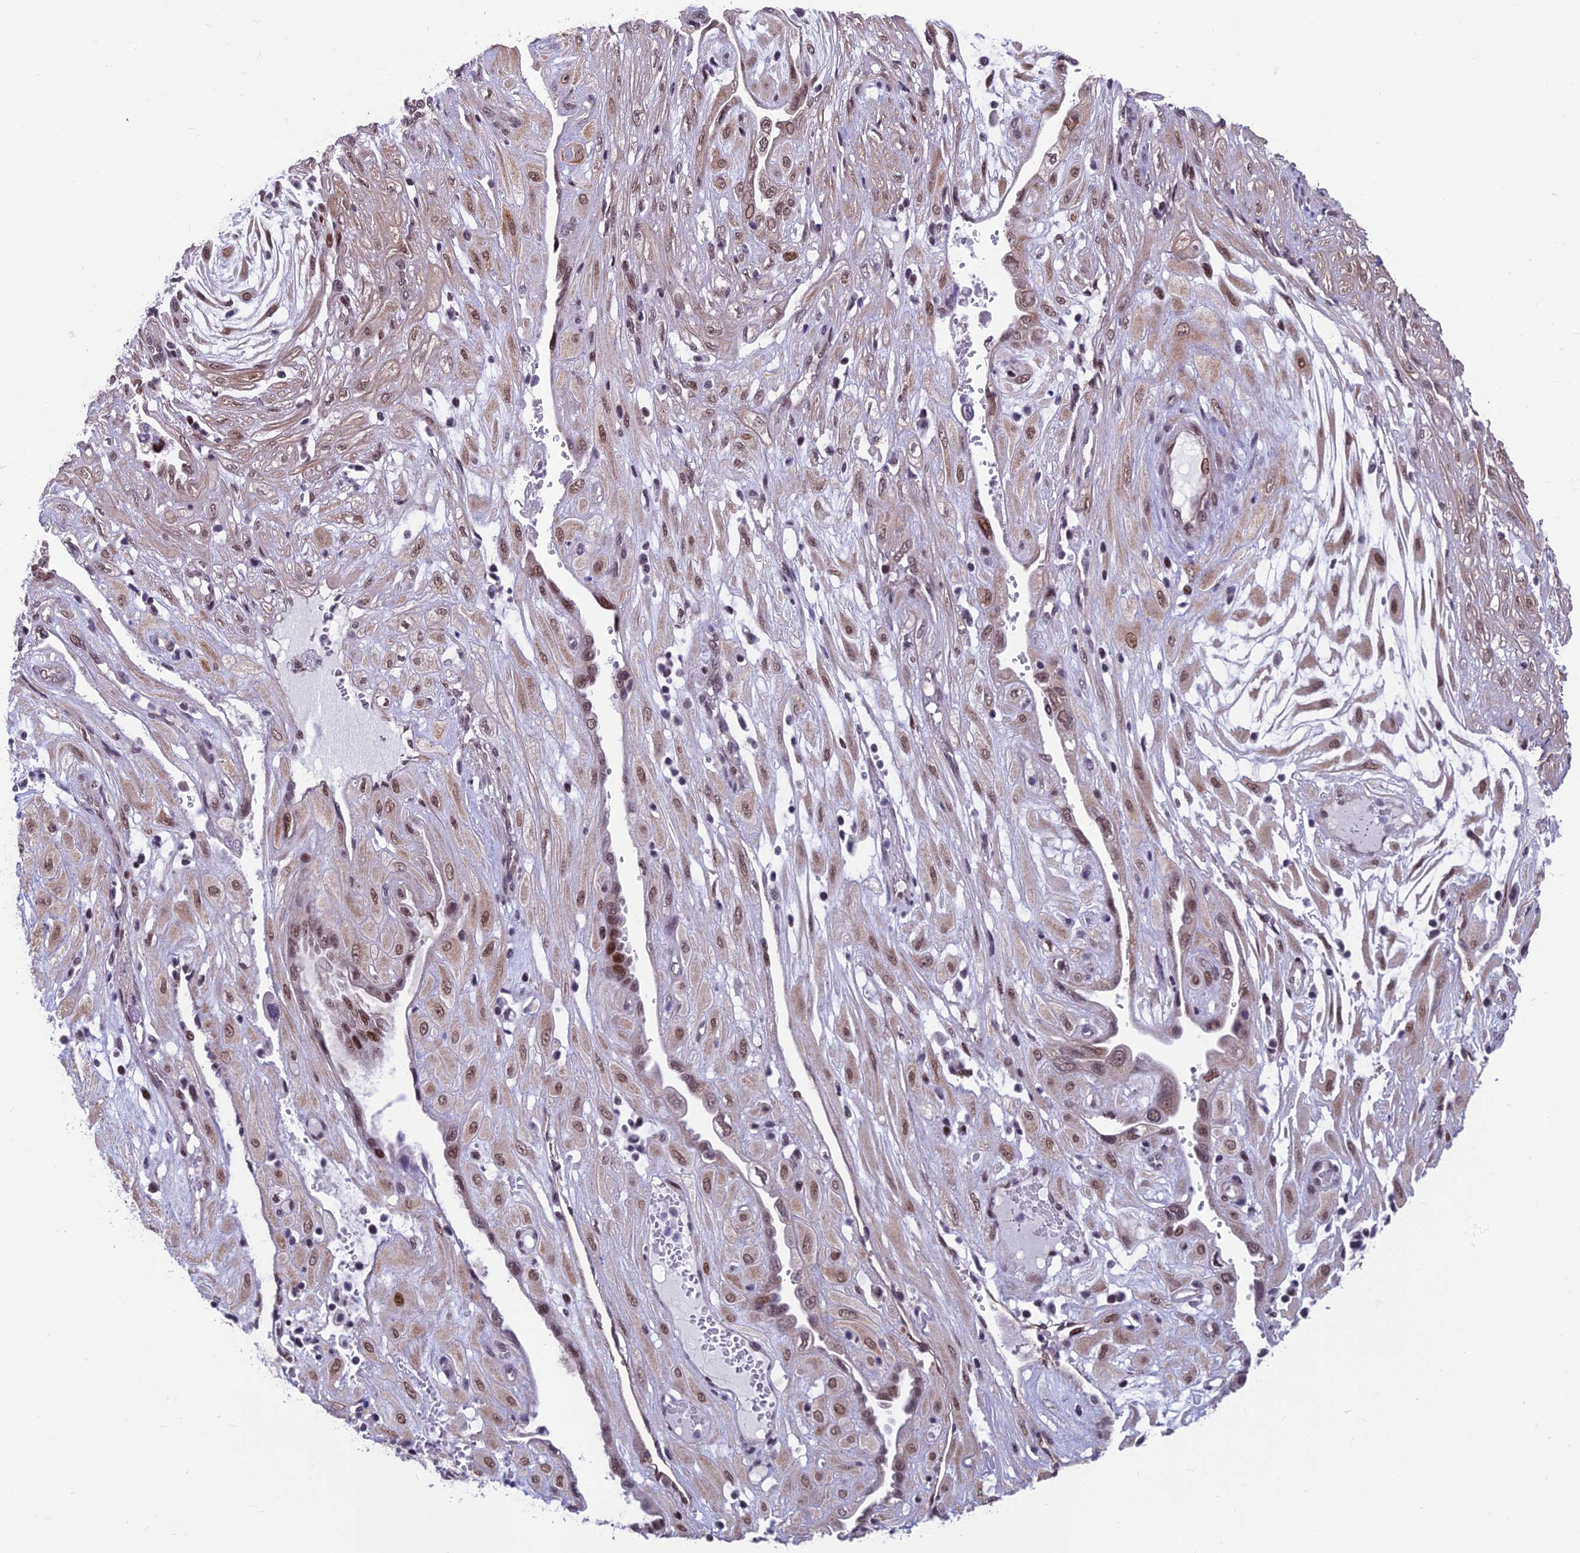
{"staining": {"intensity": "strong", "quantity": "25%-75%", "location": "nuclear"}, "tissue": "cervical cancer", "cell_type": "Tumor cells", "image_type": "cancer", "snomed": [{"axis": "morphology", "description": "Squamous cell carcinoma, NOS"}, {"axis": "topography", "description": "Cervix"}], "caption": "The histopathology image reveals immunohistochemical staining of cervical cancer (squamous cell carcinoma). There is strong nuclear staining is appreciated in about 25%-75% of tumor cells.", "gene": "KIAA1191", "patient": {"sex": "female", "age": 36}}